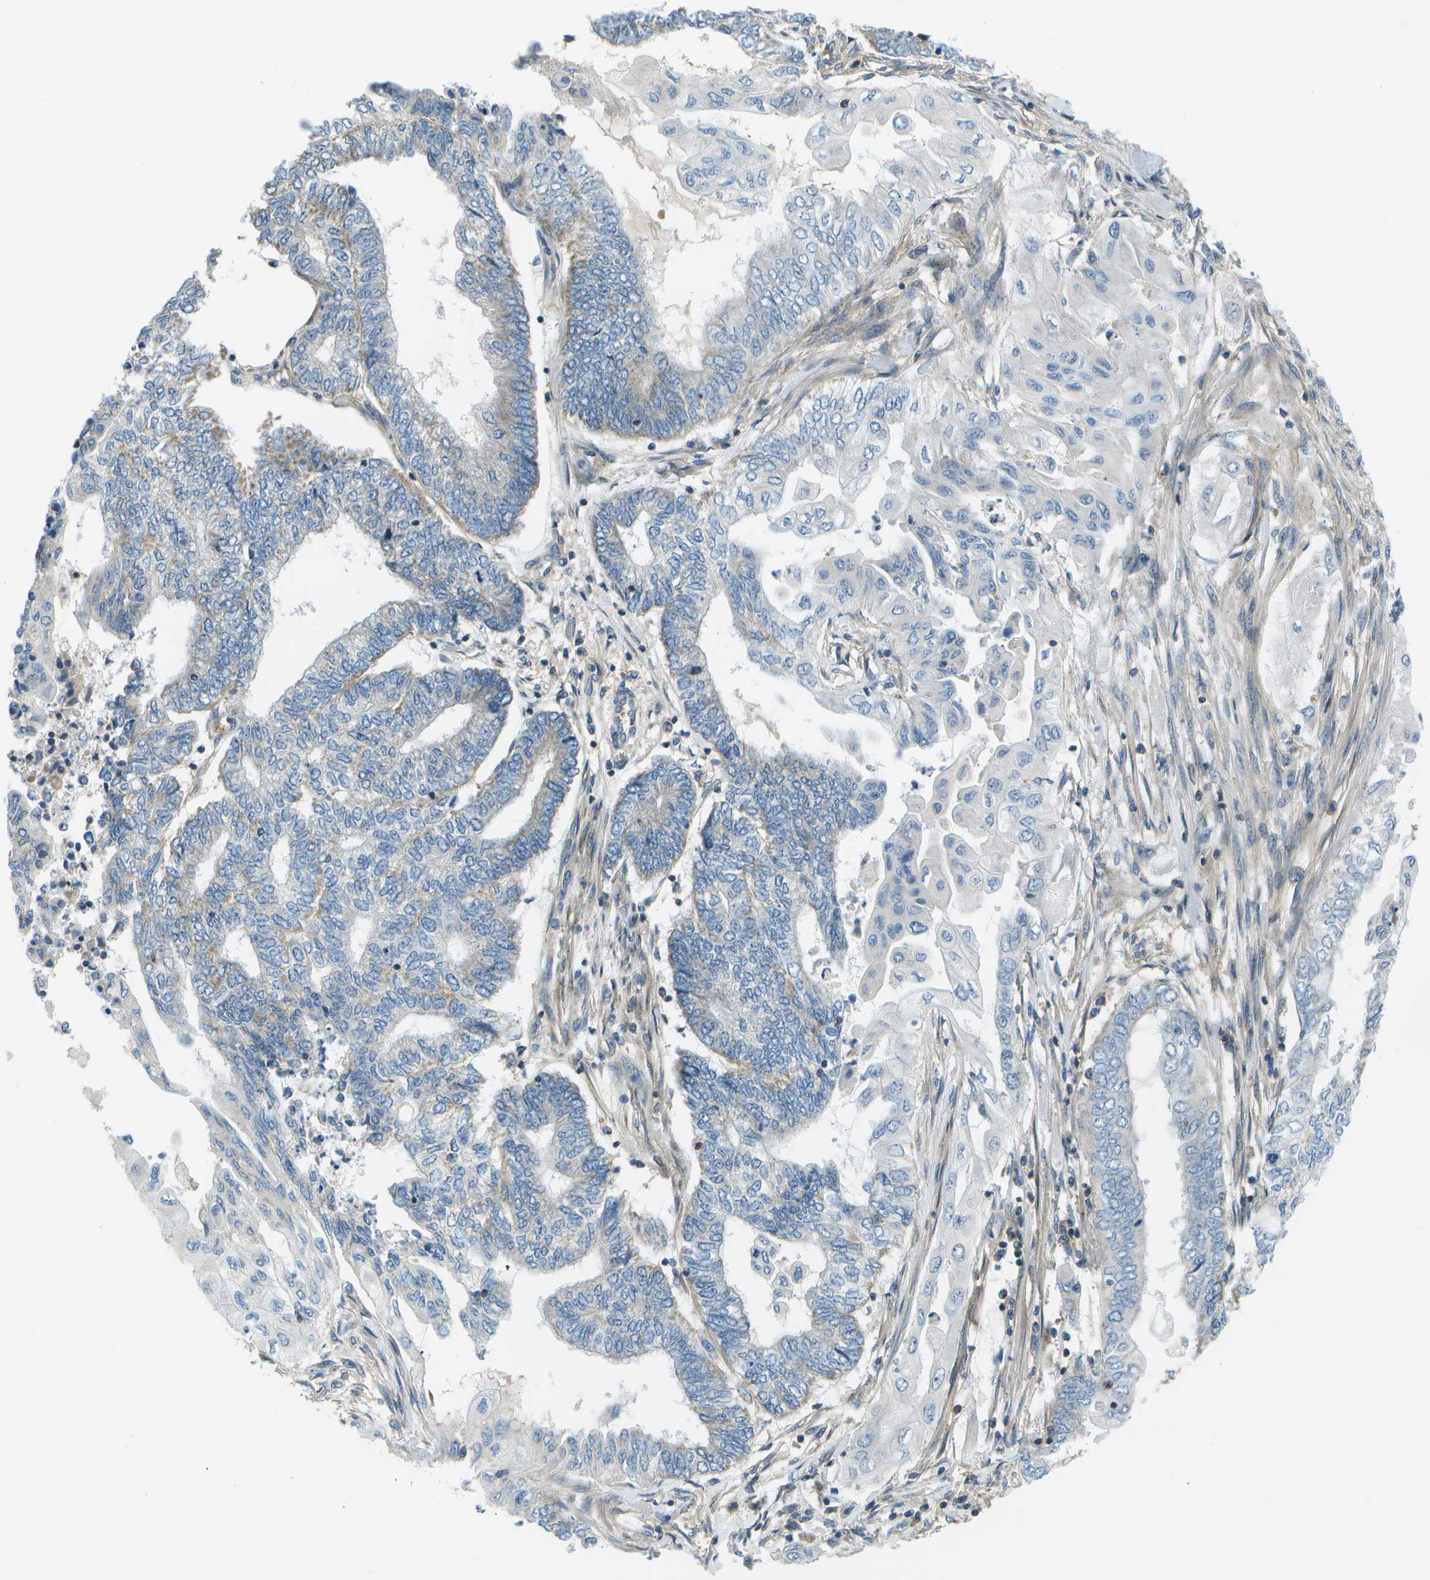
{"staining": {"intensity": "weak", "quantity": "<25%", "location": "cytoplasmic/membranous"}, "tissue": "endometrial cancer", "cell_type": "Tumor cells", "image_type": "cancer", "snomed": [{"axis": "morphology", "description": "Adenocarcinoma, NOS"}, {"axis": "topography", "description": "Uterus"}, {"axis": "topography", "description": "Endometrium"}], "caption": "High magnification brightfield microscopy of endometrial cancer (adenocarcinoma) stained with DAB (3,3'-diaminobenzidine) (brown) and counterstained with hematoxylin (blue): tumor cells show no significant staining. (Stains: DAB IHC with hematoxylin counter stain, Microscopy: brightfield microscopy at high magnification).", "gene": "CTIF", "patient": {"sex": "female", "age": 70}}